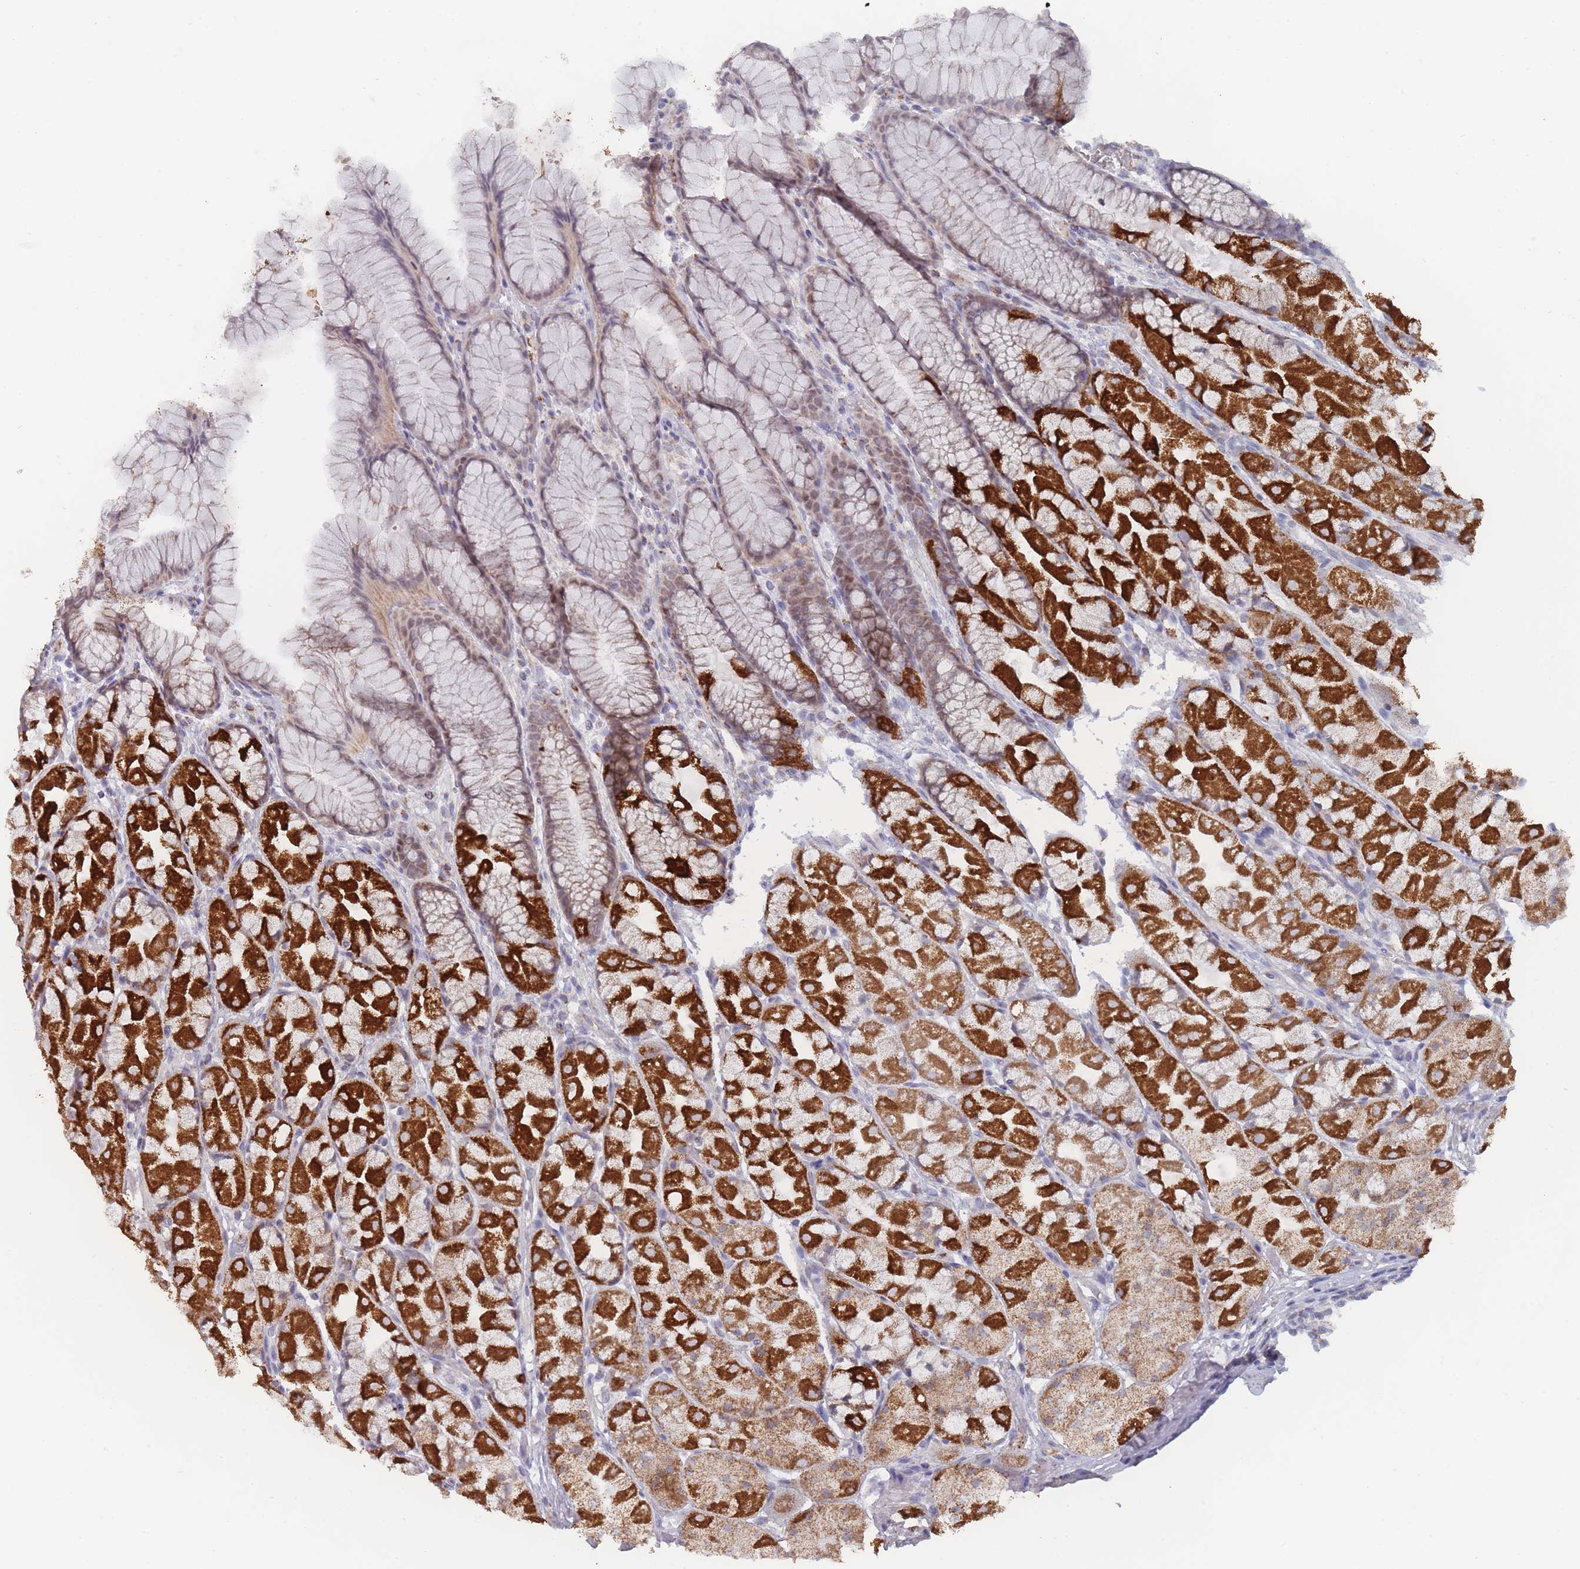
{"staining": {"intensity": "strong", "quantity": "25%-75%", "location": "cytoplasmic/membranous"}, "tissue": "stomach", "cell_type": "Glandular cells", "image_type": "normal", "snomed": [{"axis": "morphology", "description": "Normal tissue, NOS"}, {"axis": "topography", "description": "Stomach"}], "caption": "Glandular cells display high levels of strong cytoplasmic/membranous positivity in approximately 25%-75% of cells in normal stomach. Using DAB (3,3'-diaminobenzidine) (brown) and hematoxylin (blue) stains, captured at high magnification using brightfield microscopy.", "gene": "TRARG1", "patient": {"sex": "male", "age": 57}}